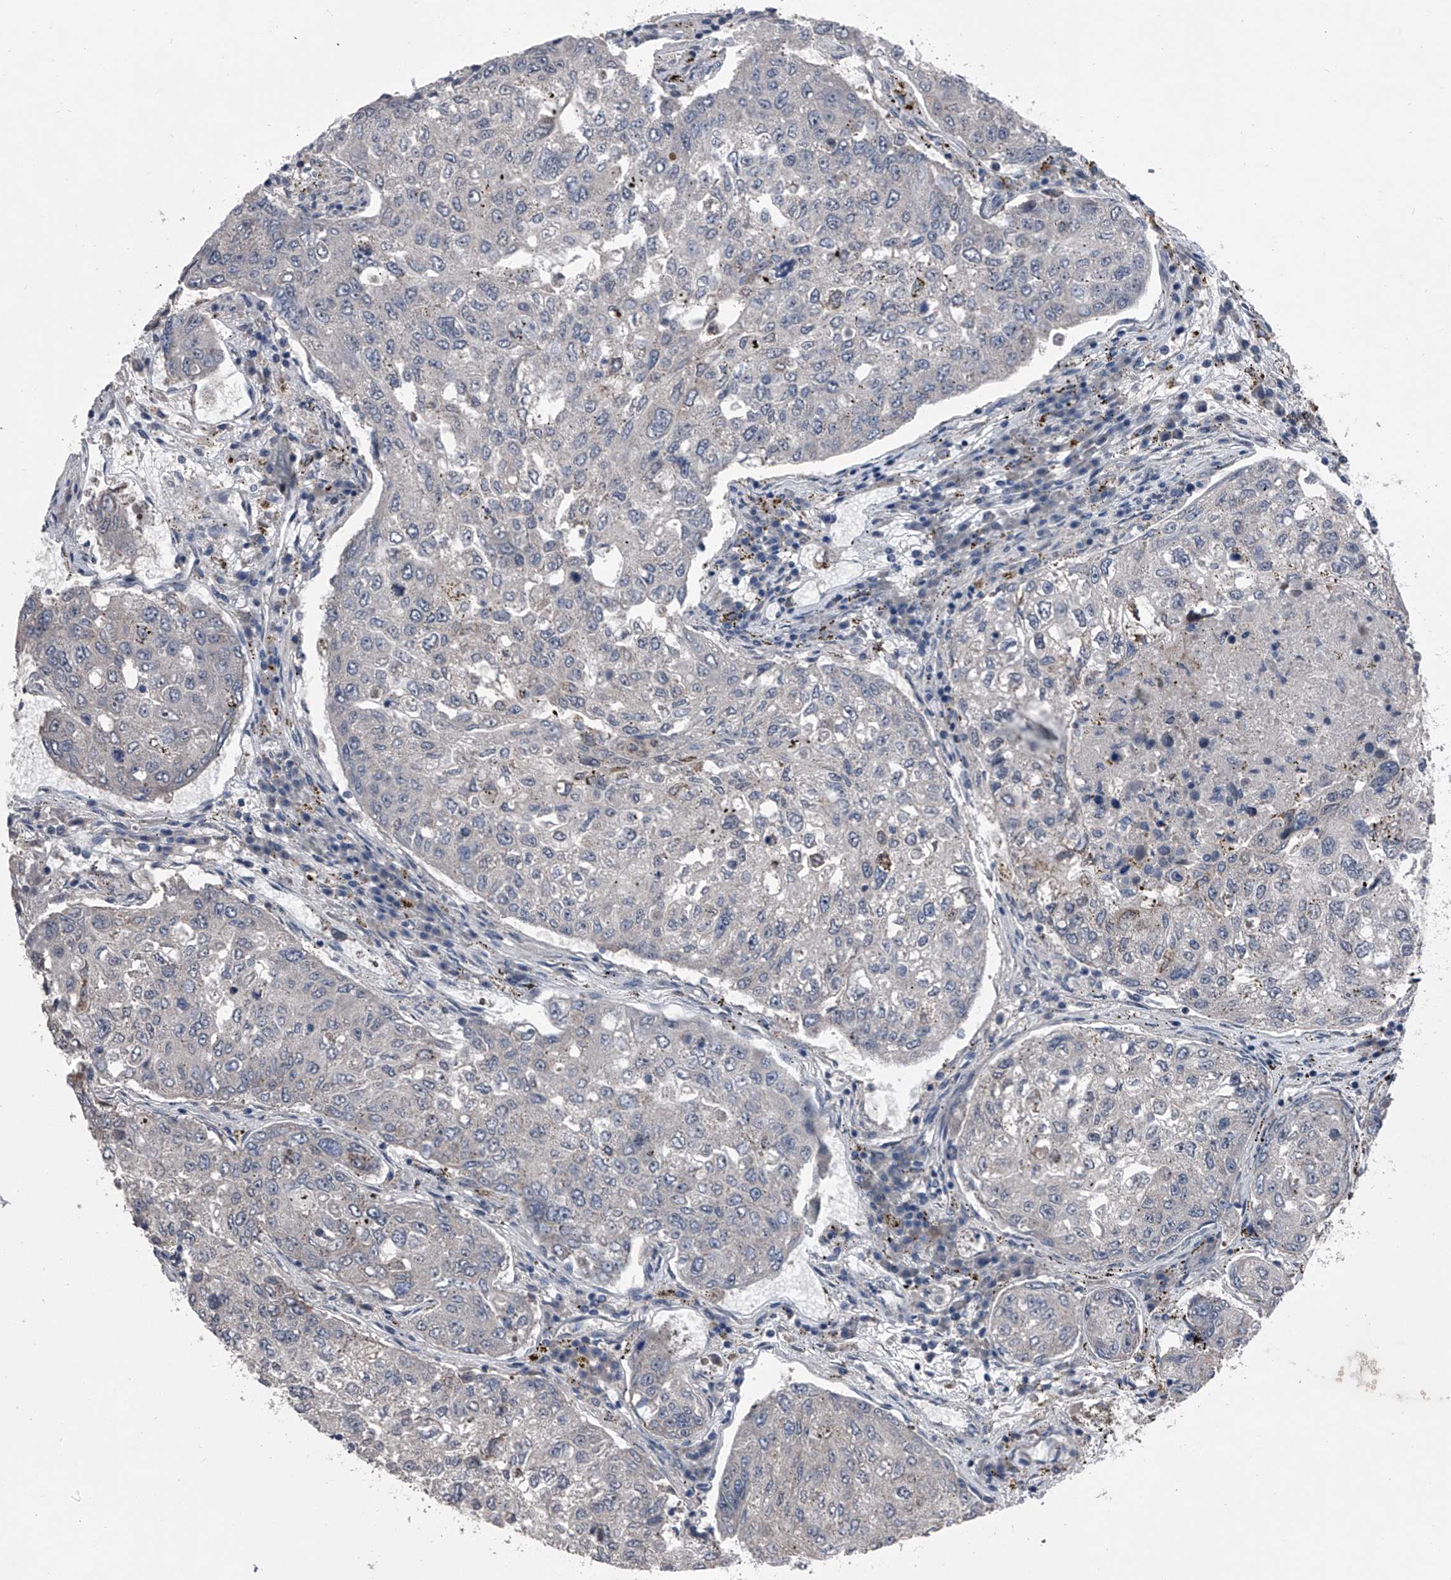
{"staining": {"intensity": "negative", "quantity": "none", "location": "none"}, "tissue": "urothelial cancer", "cell_type": "Tumor cells", "image_type": "cancer", "snomed": [{"axis": "morphology", "description": "Urothelial carcinoma, High grade"}, {"axis": "topography", "description": "Lymph node"}, {"axis": "topography", "description": "Urinary bladder"}], "caption": "Tumor cells are negative for brown protein staining in urothelial cancer.", "gene": "ELK4", "patient": {"sex": "male", "age": 51}}